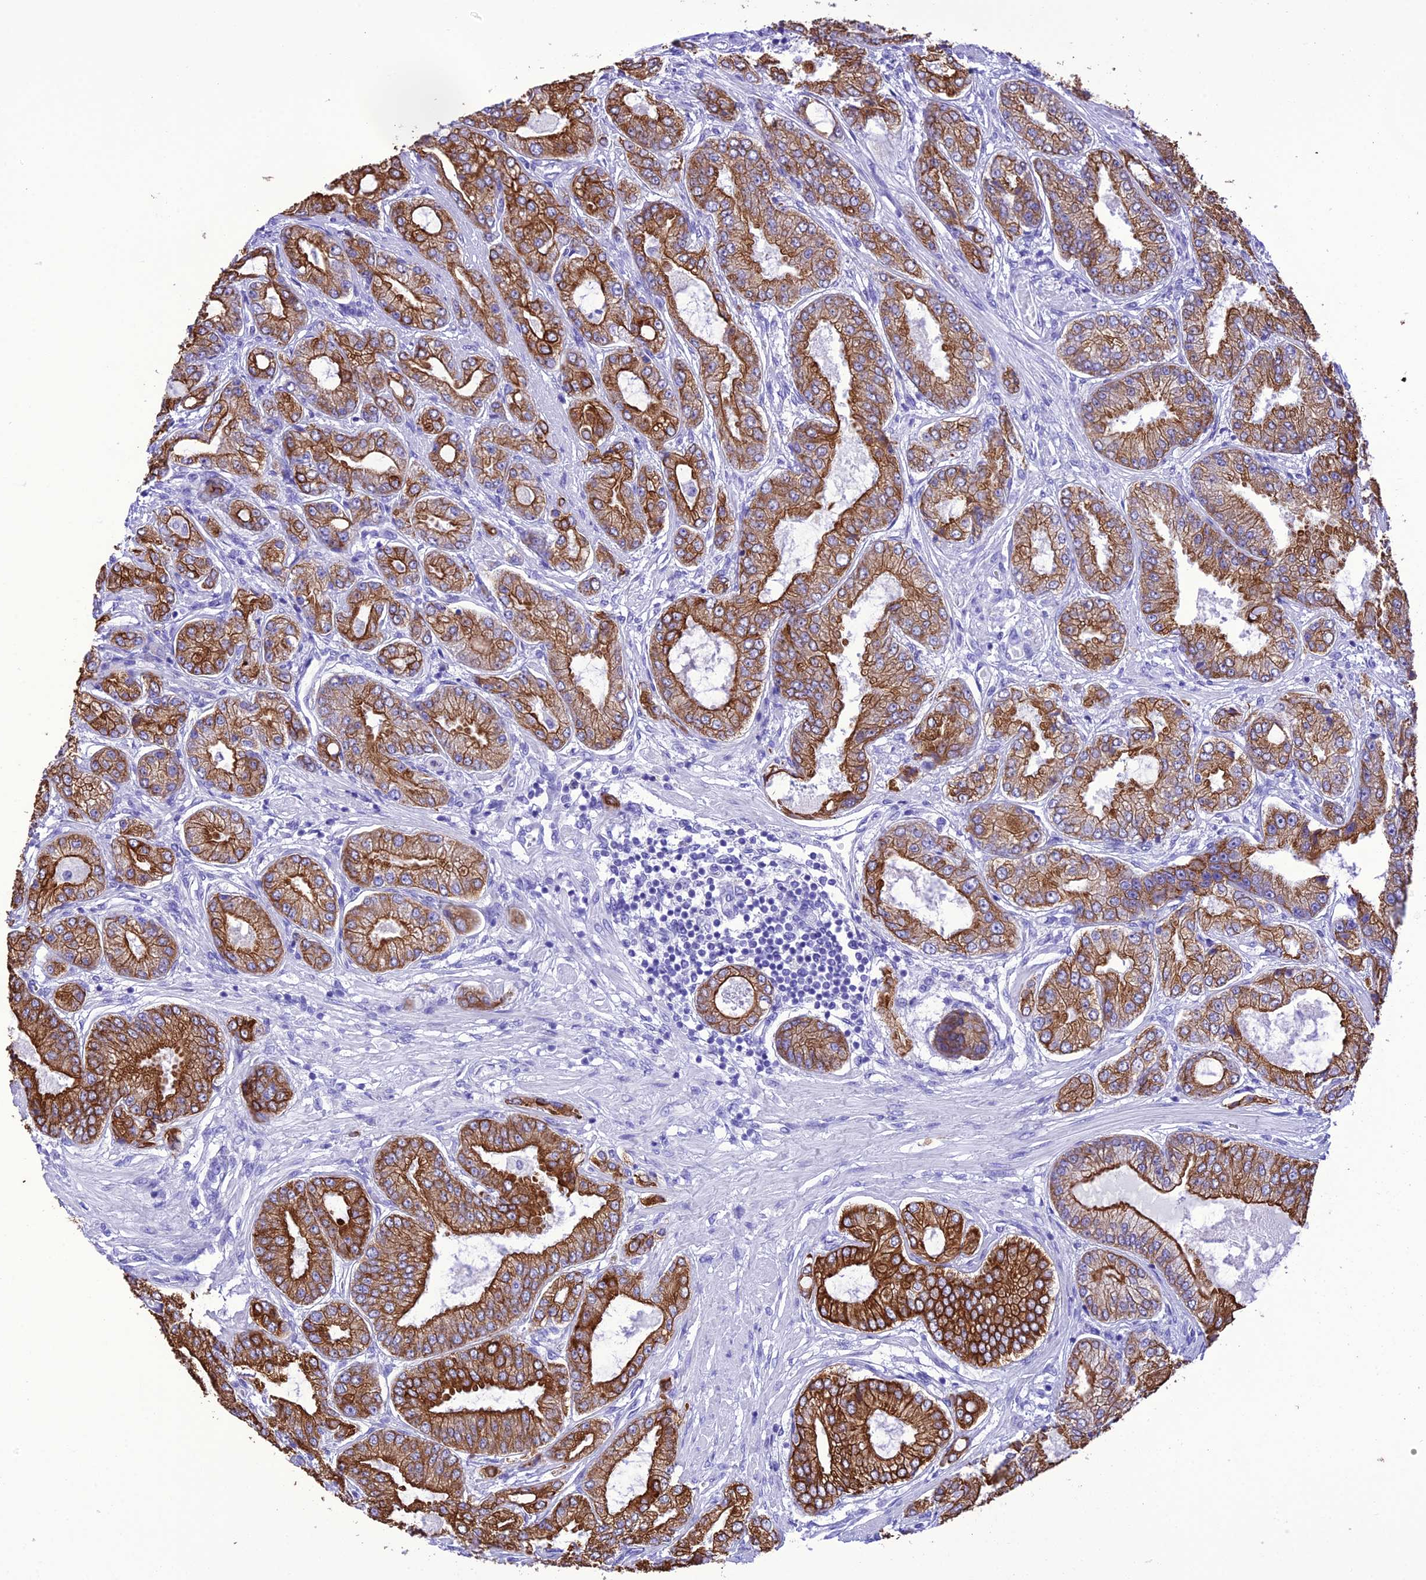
{"staining": {"intensity": "strong", "quantity": ">75%", "location": "cytoplasmic/membranous"}, "tissue": "prostate cancer", "cell_type": "Tumor cells", "image_type": "cancer", "snomed": [{"axis": "morphology", "description": "Adenocarcinoma, High grade"}, {"axis": "topography", "description": "Prostate"}], "caption": "IHC (DAB) staining of prostate cancer (high-grade adenocarcinoma) demonstrates strong cytoplasmic/membranous protein positivity in approximately >75% of tumor cells. The staining is performed using DAB brown chromogen to label protein expression. The nuclei are counter-stained blue using hematoxylin.", "gene": "VPS52", "patient": {"sex": "male", "age": 71}}